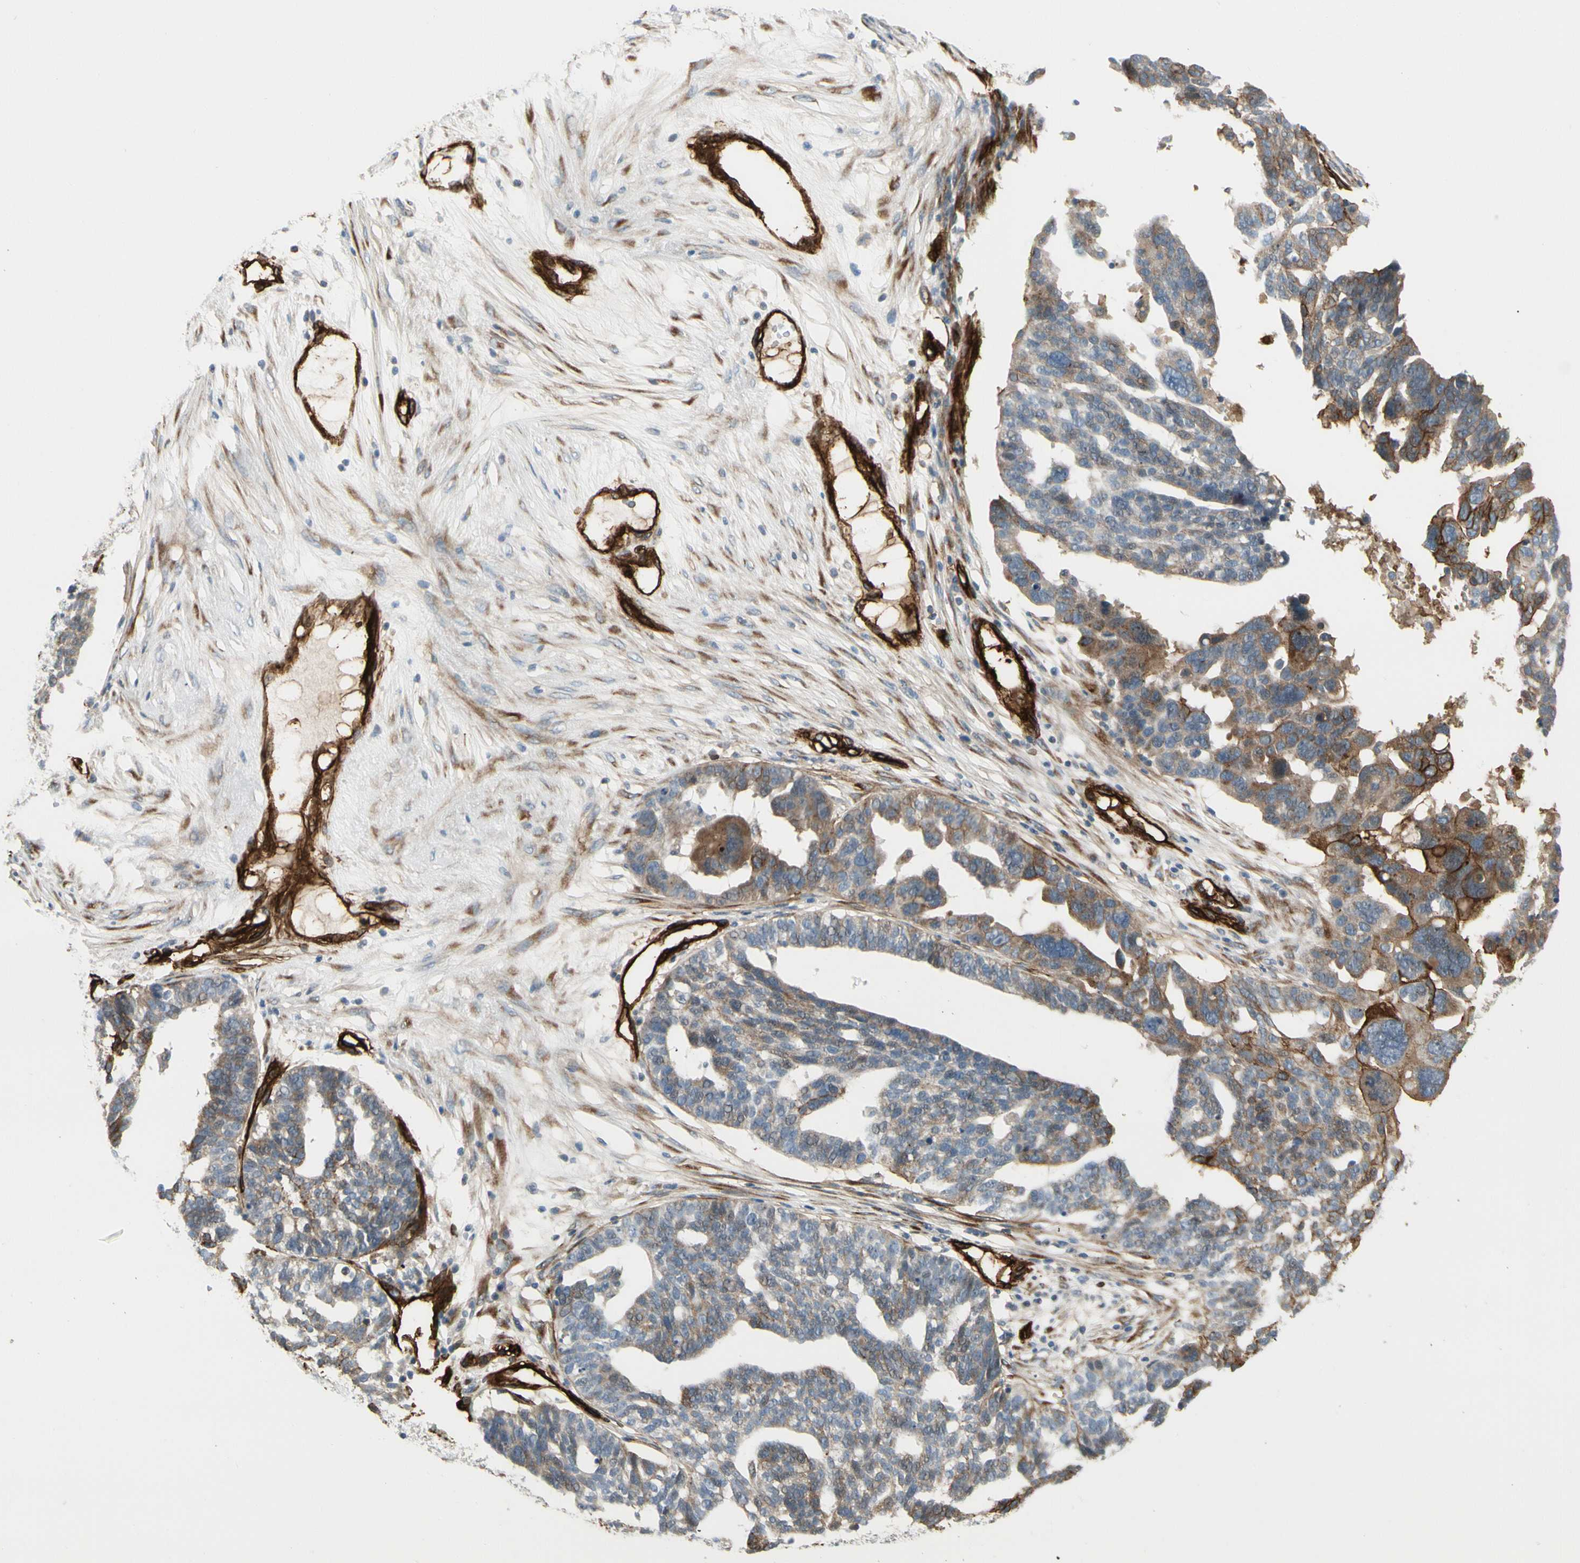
{"staining": {"intensity": "moderate", "quantity": "<25%", "location": "cytoplasmic/membranous"}, "tissue": "ovarian cancer", "cell_type": "Tumor cells", "image_type": "cancer", "snomed": [{"axis": "morphology", "description": "Cystadenocarcinoma, serous, NOS"}, {"axis": "topography", "description": "Ovary"}], "caption": "Moderate cytoplasmic/membranous protein positivity is identified in approximately <25% of tumor cells in serous cystadenocarcinoma (ovarian). (DAB (3,3'-diaminobenzidine) IHC, brown staining for protein, blue staining for nuclei).", "gene": "MCAM", "patient": {"sex": "female", "age": 59}}